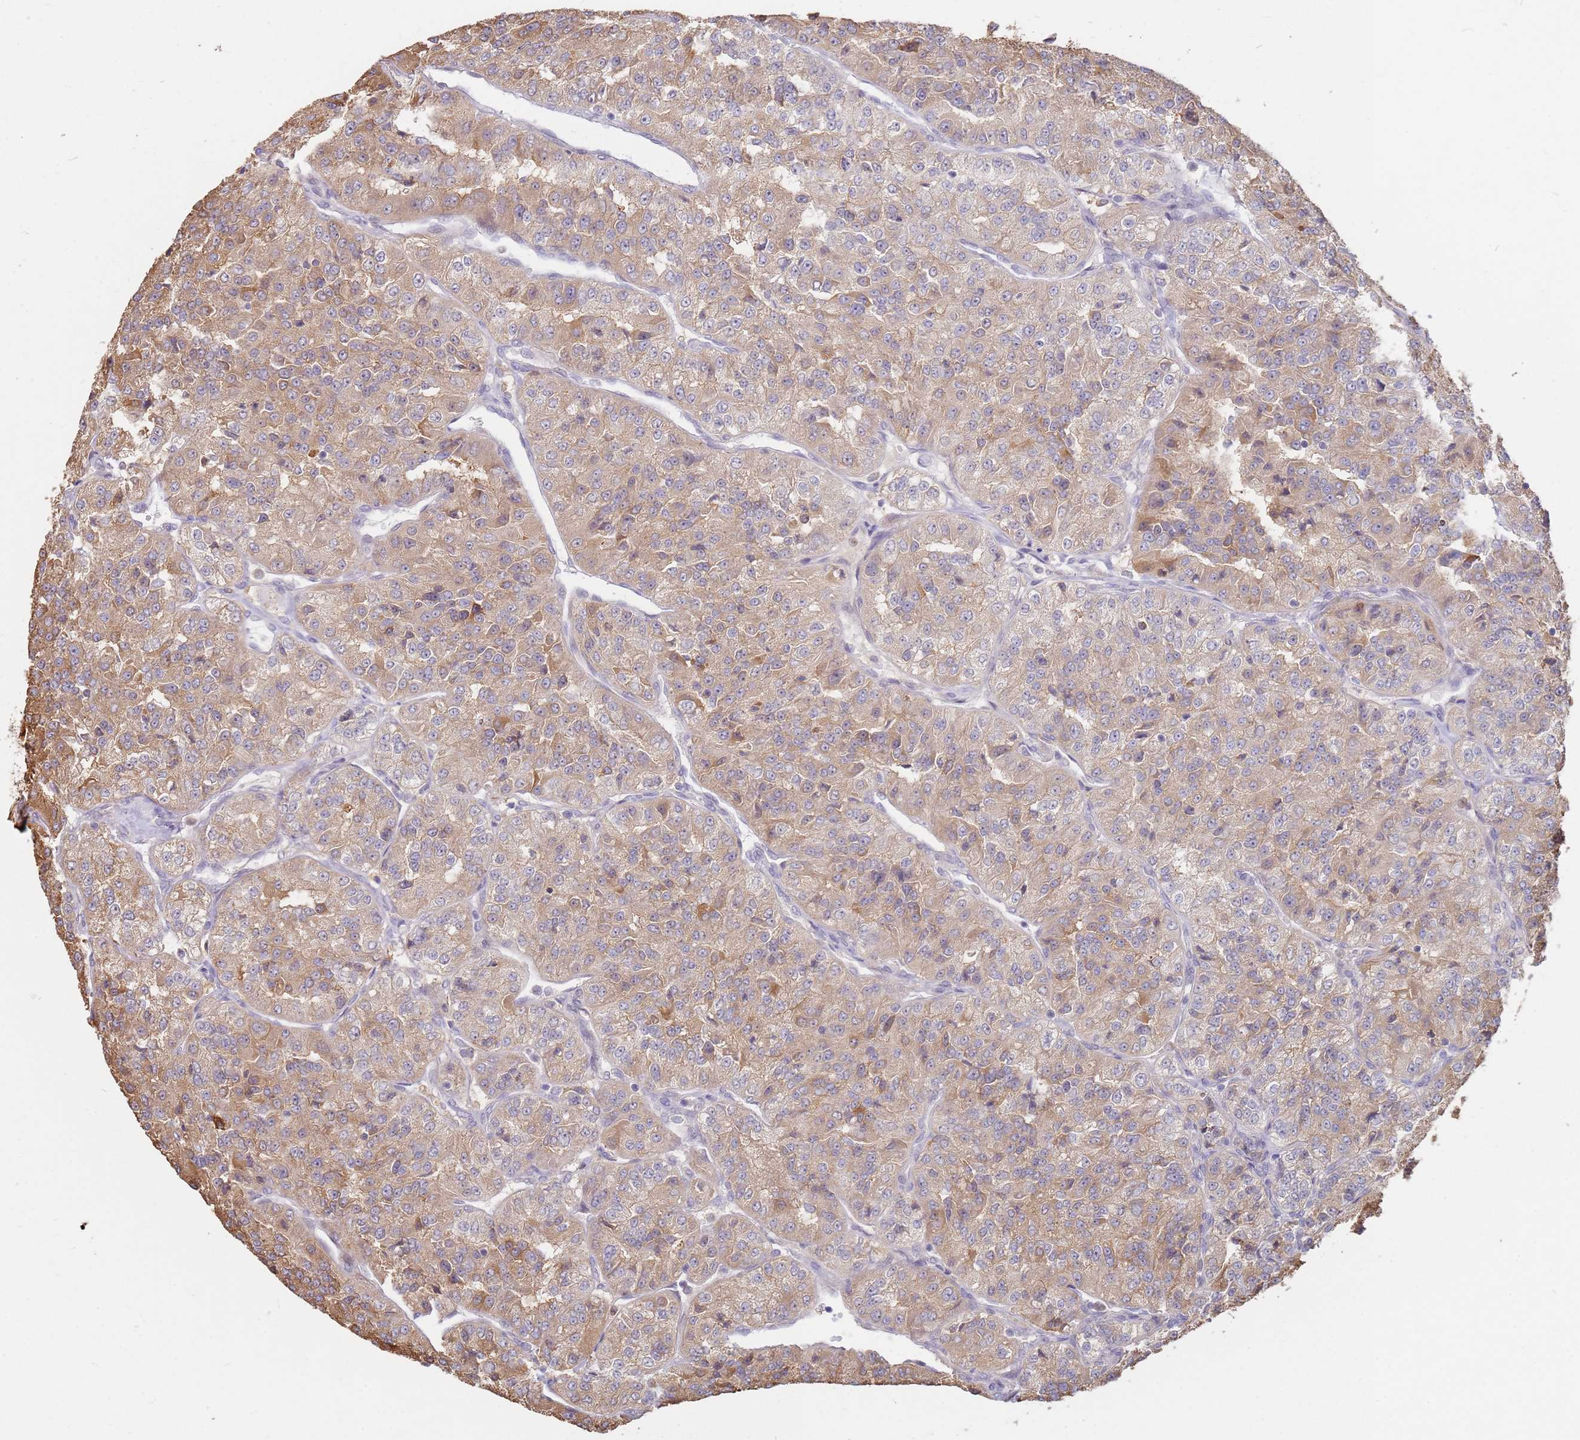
{"staining": {"intensity": "moderate", "quantity": ">75%", "location": "cytoplasmic/membranous"}, "tissue": "renal cancer", "cell_type": "Tumor cells", "image_type": "cancer", "snomed": [{"axis": "morphology", "description": "Adenocarcinoma, NOS"}, {"axis": "topography", "description": "Kidney"}], "caption": "A brown stain labels moderate cytoplasmic/membranous expression of a protein in renal cancer (adenocarcinoma) tumor cells.", "gene": "MPEG1", "patient": {"sex": "female", "age": 63}}